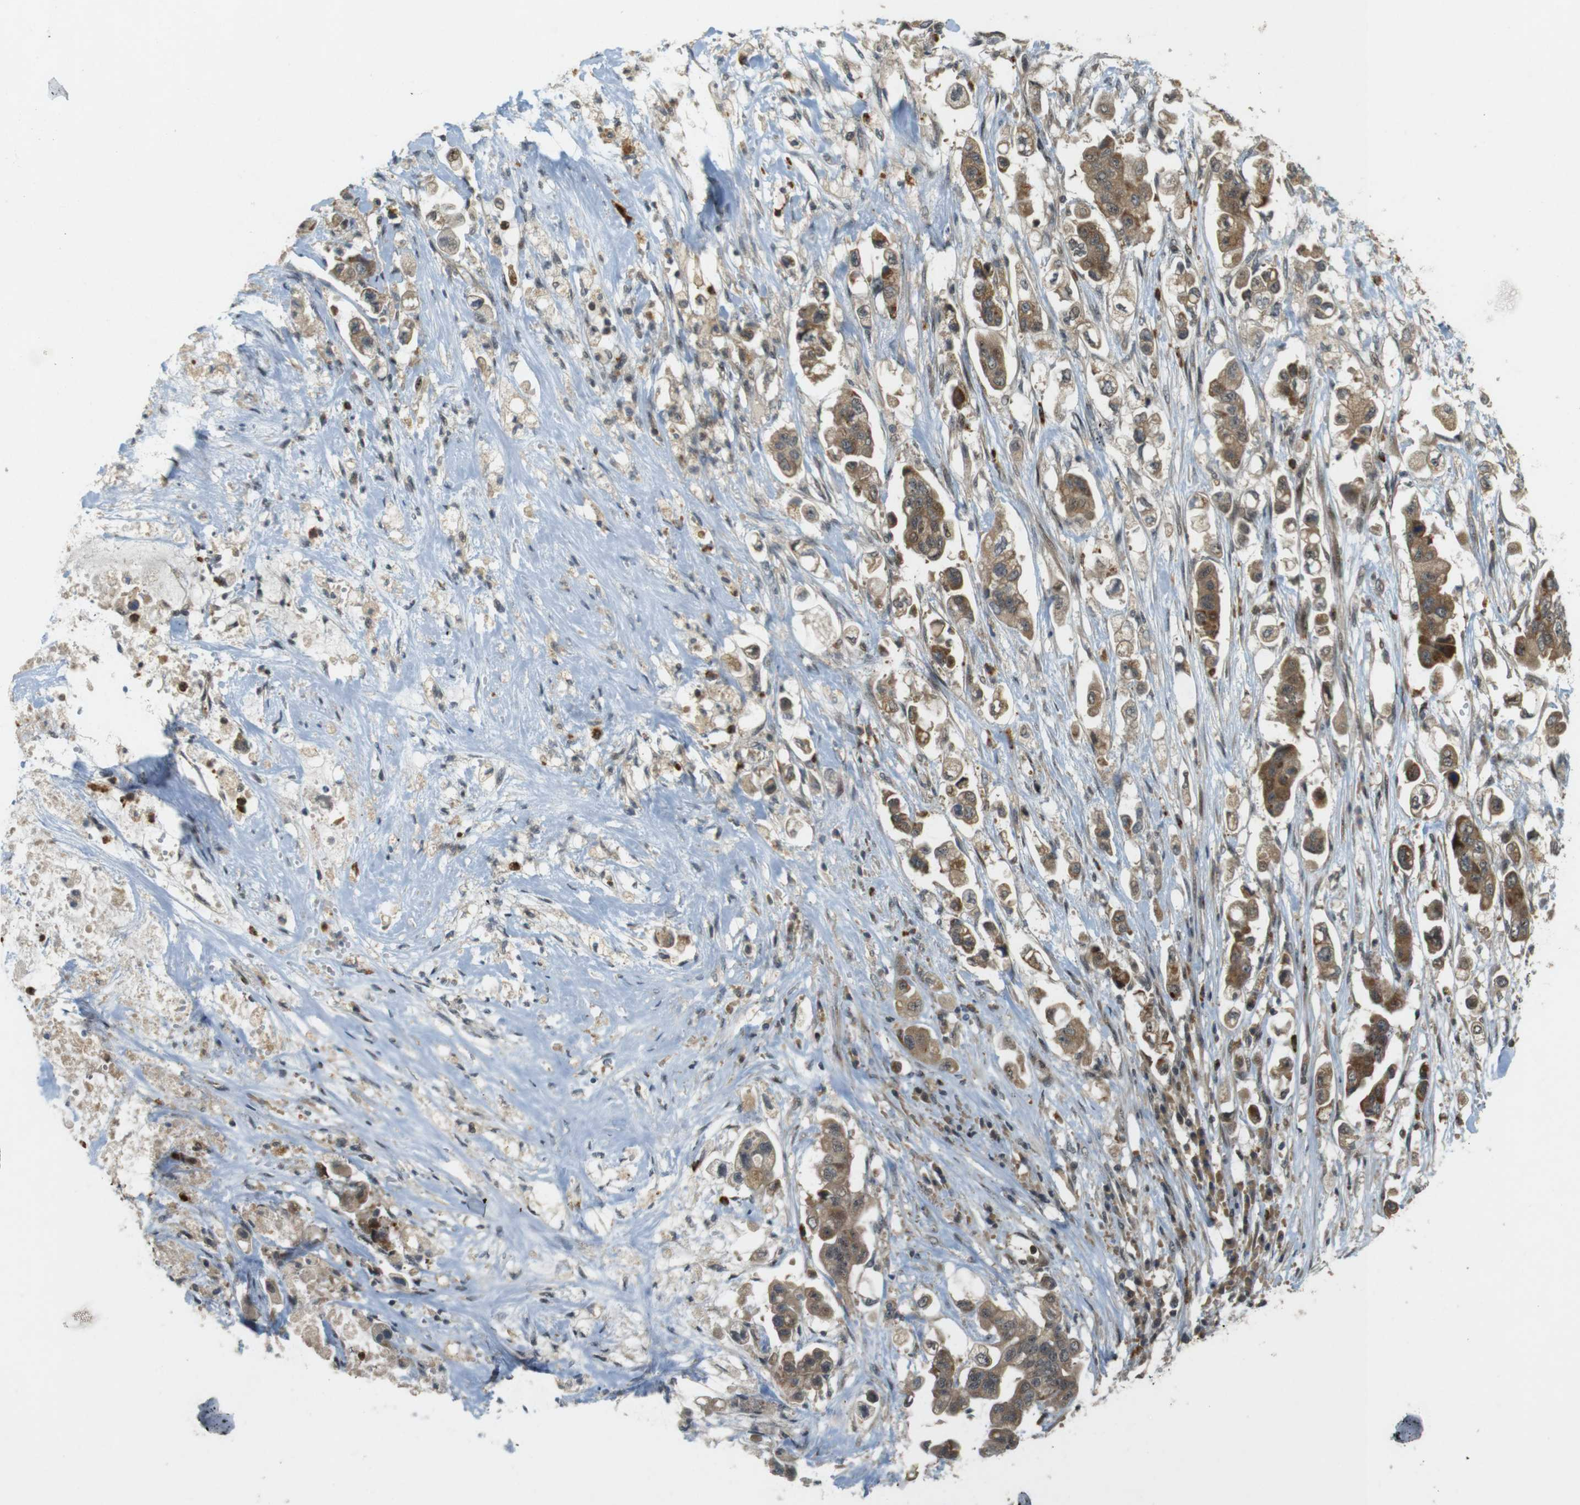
{"staining": {"intensity": "moderate", "quantity": ">75%", "location": "cytoplasmic/membranous"}, "tissue": "stomach cancer", "cell_type": "Tumor cells", "image_type": "cancer", "snomed": [{"axis": "morphology", "description": "Adenocarcinoma, NOS"}, {"axis": "topography", "description": "Stomach"}], "caption": "Human stomach adenocarcinoma stained for a protein (brown) displays moderate cytoplasmic/membranous positive expression in about >75% of tumor cells.", "gene": "TMX3", "patient": {"sex": "male", "age": 62}}